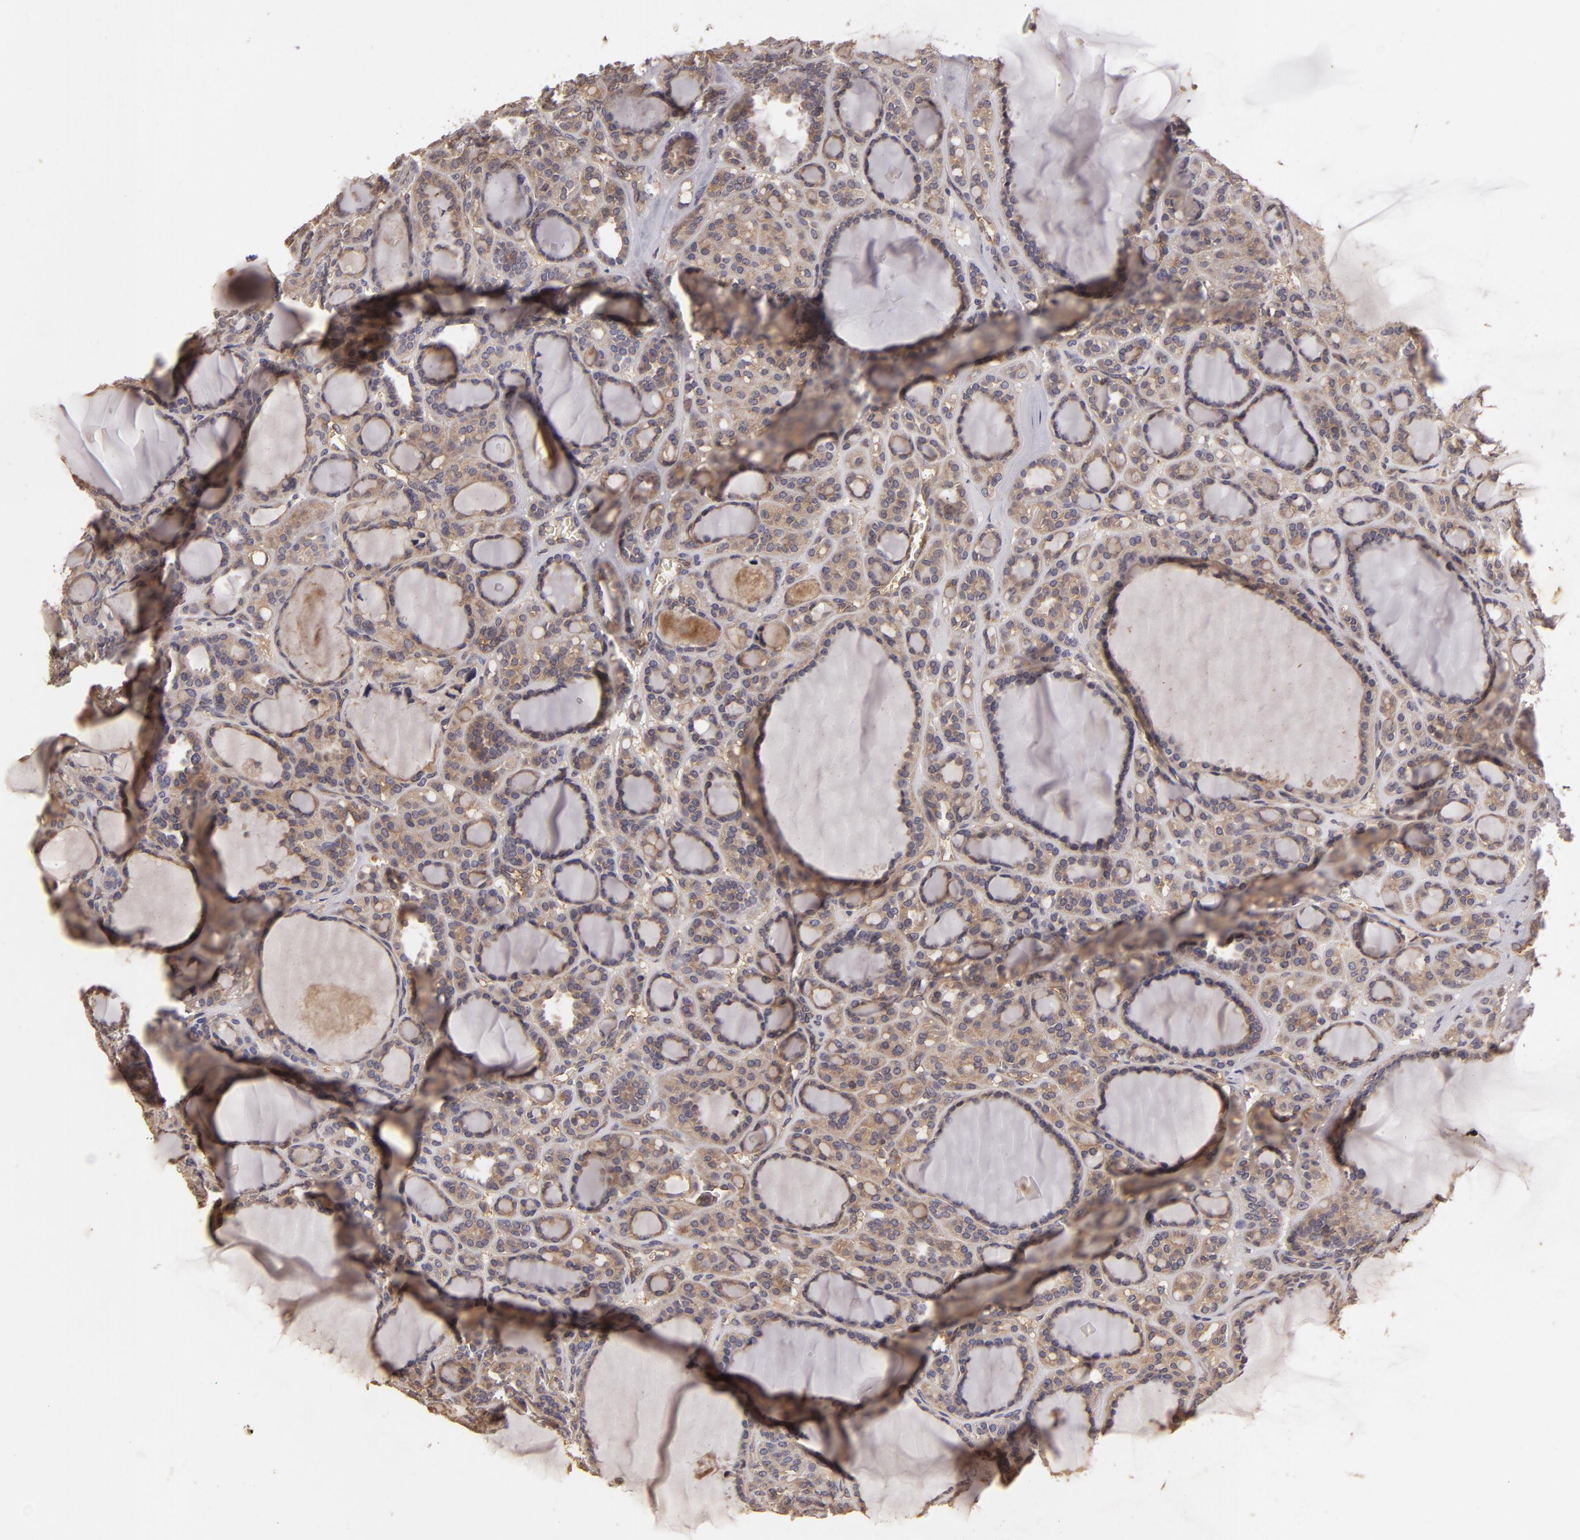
{"staining": {"intensity": "weak", "quantity": ">75%", "location": "cytoplasmic/membranous"}, "tissue": "thyroid cancer", "cell_type": "Tumor cells", "image_type": "cancer", "snomed": [{"axis": "morphology", "description": "Follicular adenoma carcinoma, NOS"}, {"axis": "topography", "description": "Thyroid gland"}], "caption": "DAB immunohistochemical staining of human follicular adenoma carcinoma (thyroid) shows weak cytoplasmic/membranous protein expression in approximately >75% of tumor cells.", "gene": "HRAS", "patient": {"sex": "female", "age": 71}}